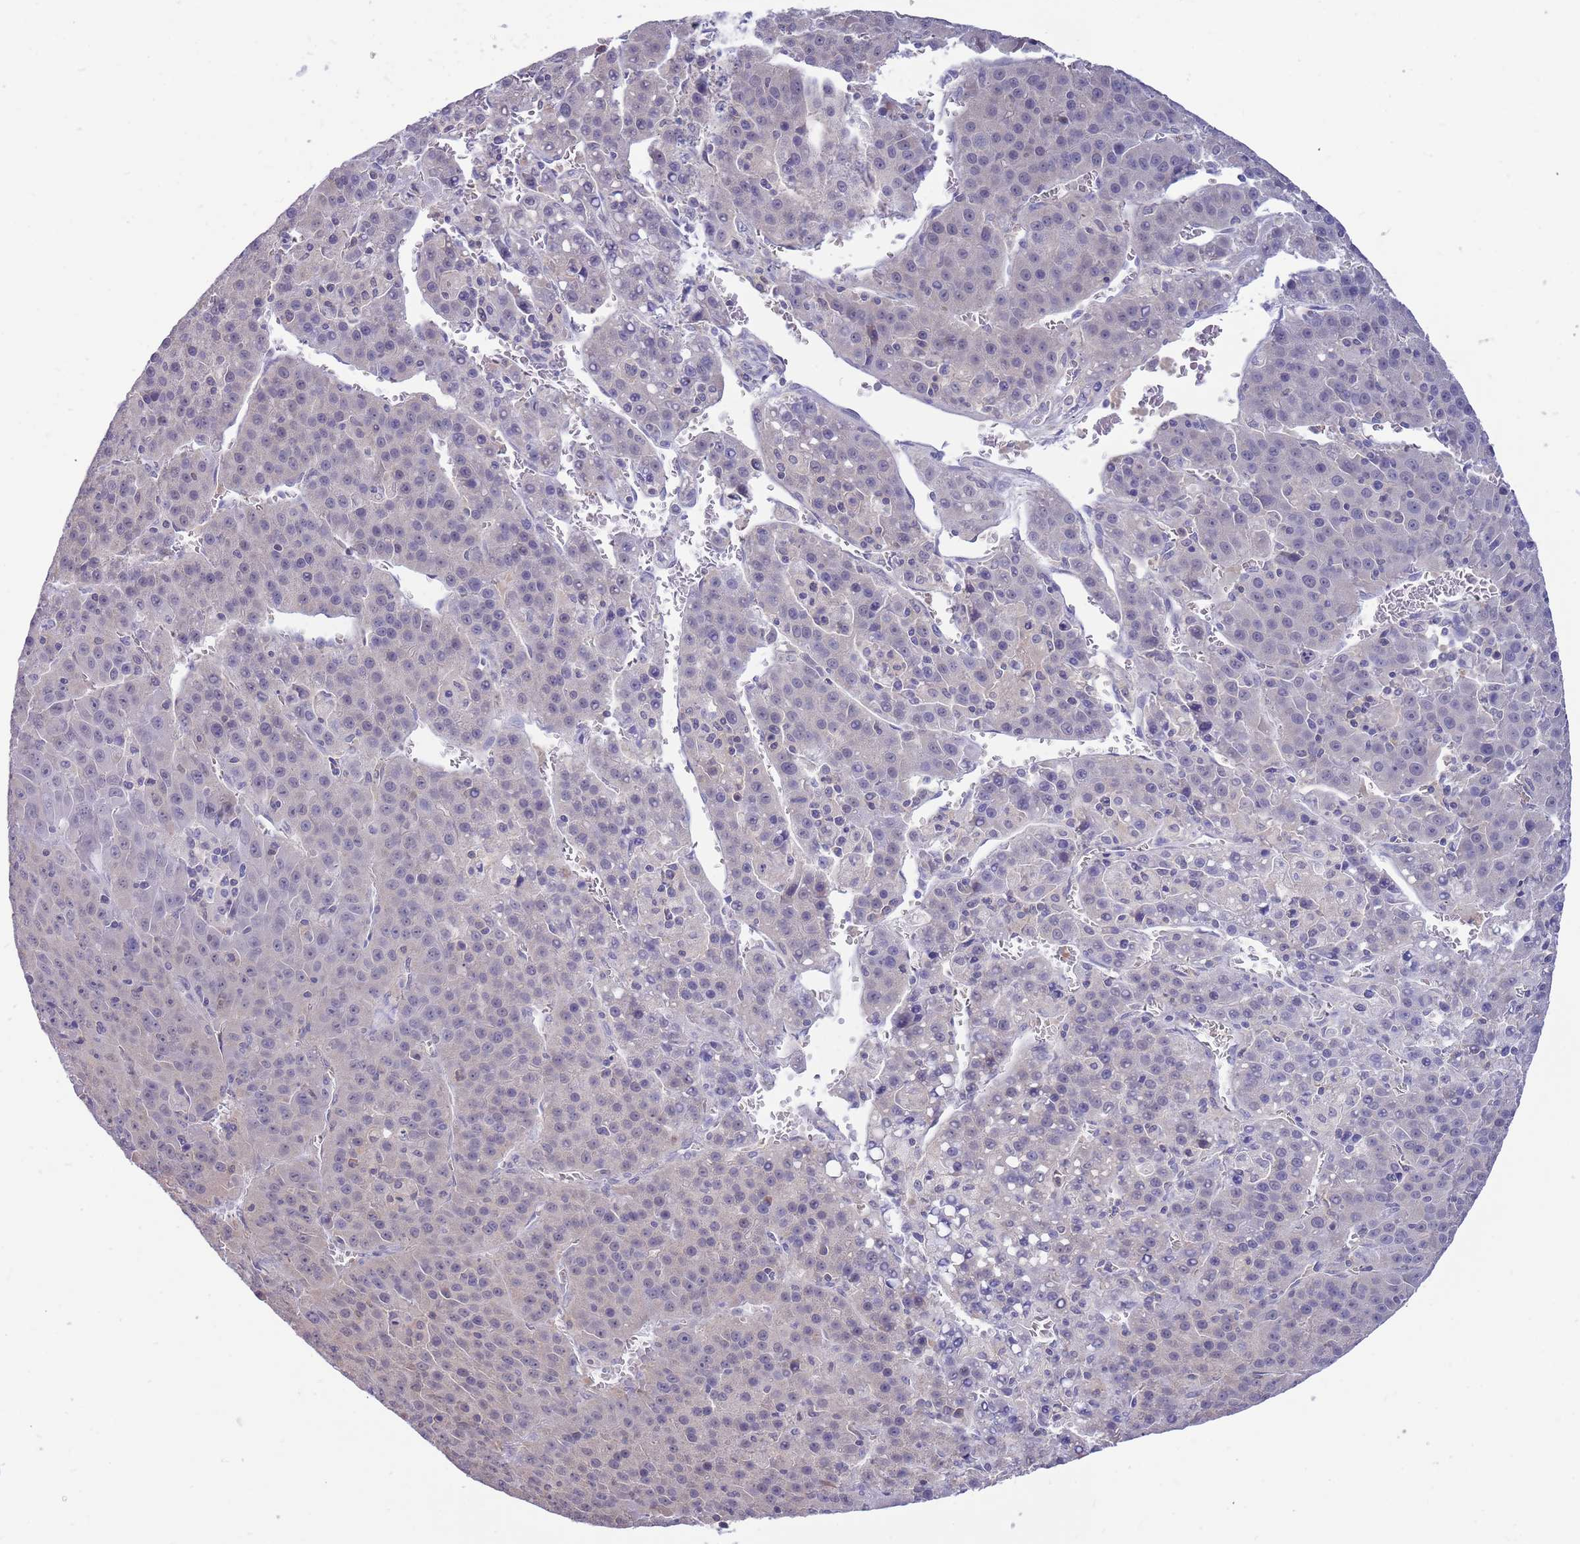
{"staining": {"intensity": "negative", "quantity": "none", "location": "none"}, "tissue": "liver cancer", "cell_type": "Tumor cells", "image_type": "cancer", "snomed": [{"axis": "morphology", "description": "Carcinoma, Hepatocellular, NOS"}, {"axis": "topography", "description": "Liver"}], "caption": "The image reveals no staining of tumor cells in liver cancer.", "gene": "AP5S1", "patient": {"sex": "female", "age": 53}}